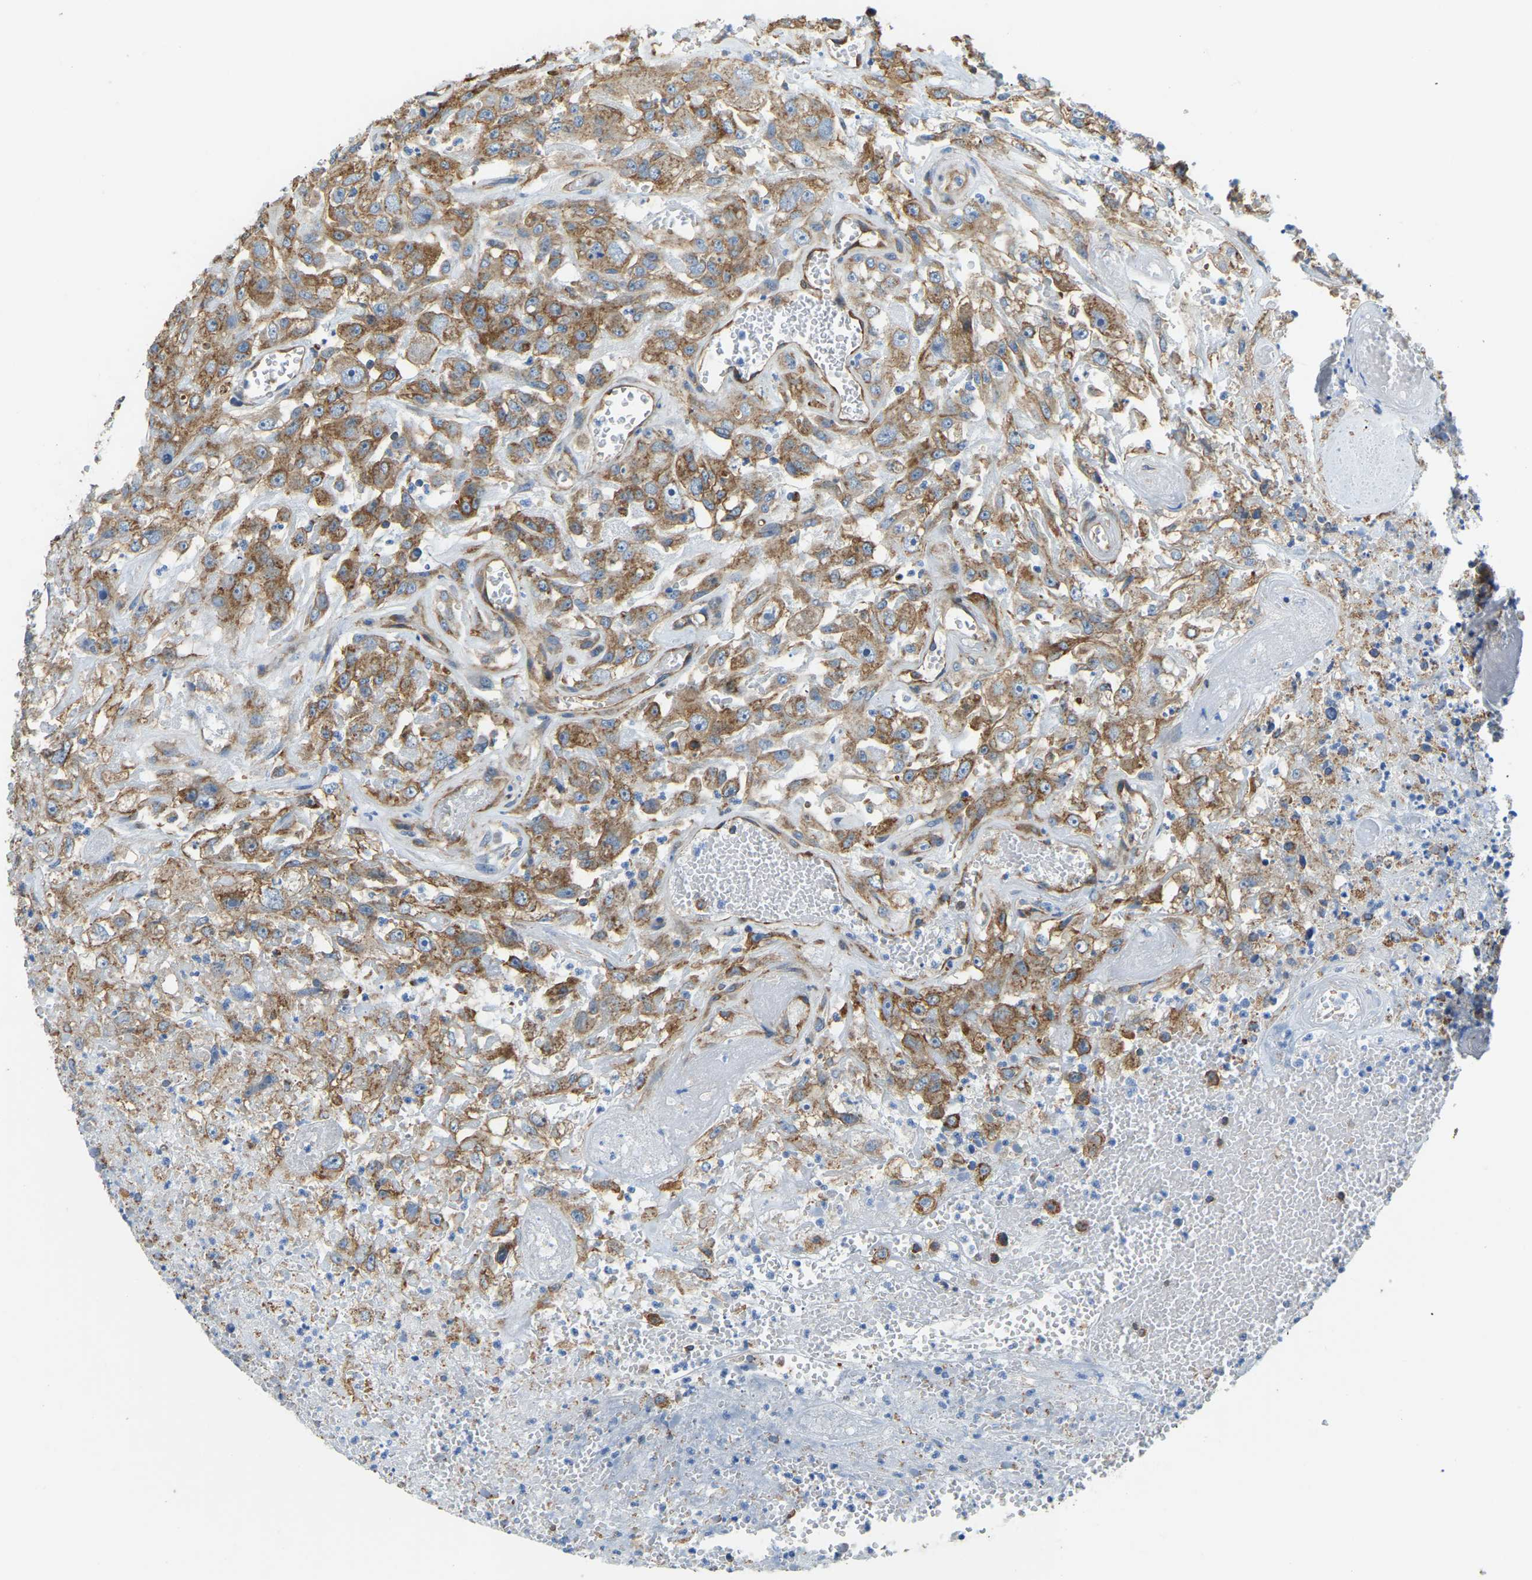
{"staining": {"intensity": "moderate", "quantity": ">75%", "location": "cytoplasmic/membranous"}, "tissue": "urothelial cancer", "cell_type": "Tumor cells", "image_type": "cancer", "snomed": [{"axis": "morphology", "description": "Urothelial carcinoma, High grade"}, {"axis": "topography", "description": "Urinary bladder"}], "caption": "Immunohistochemistry histopathology image of human urothelial cancer stained for a protein (brown), which demonstrates medium levels of moderate cytoplasmic/membranous positivity in about >75% of tumor cells.", "gene": "AHNAK", "patient": {"sex": "male", "age": 46}}